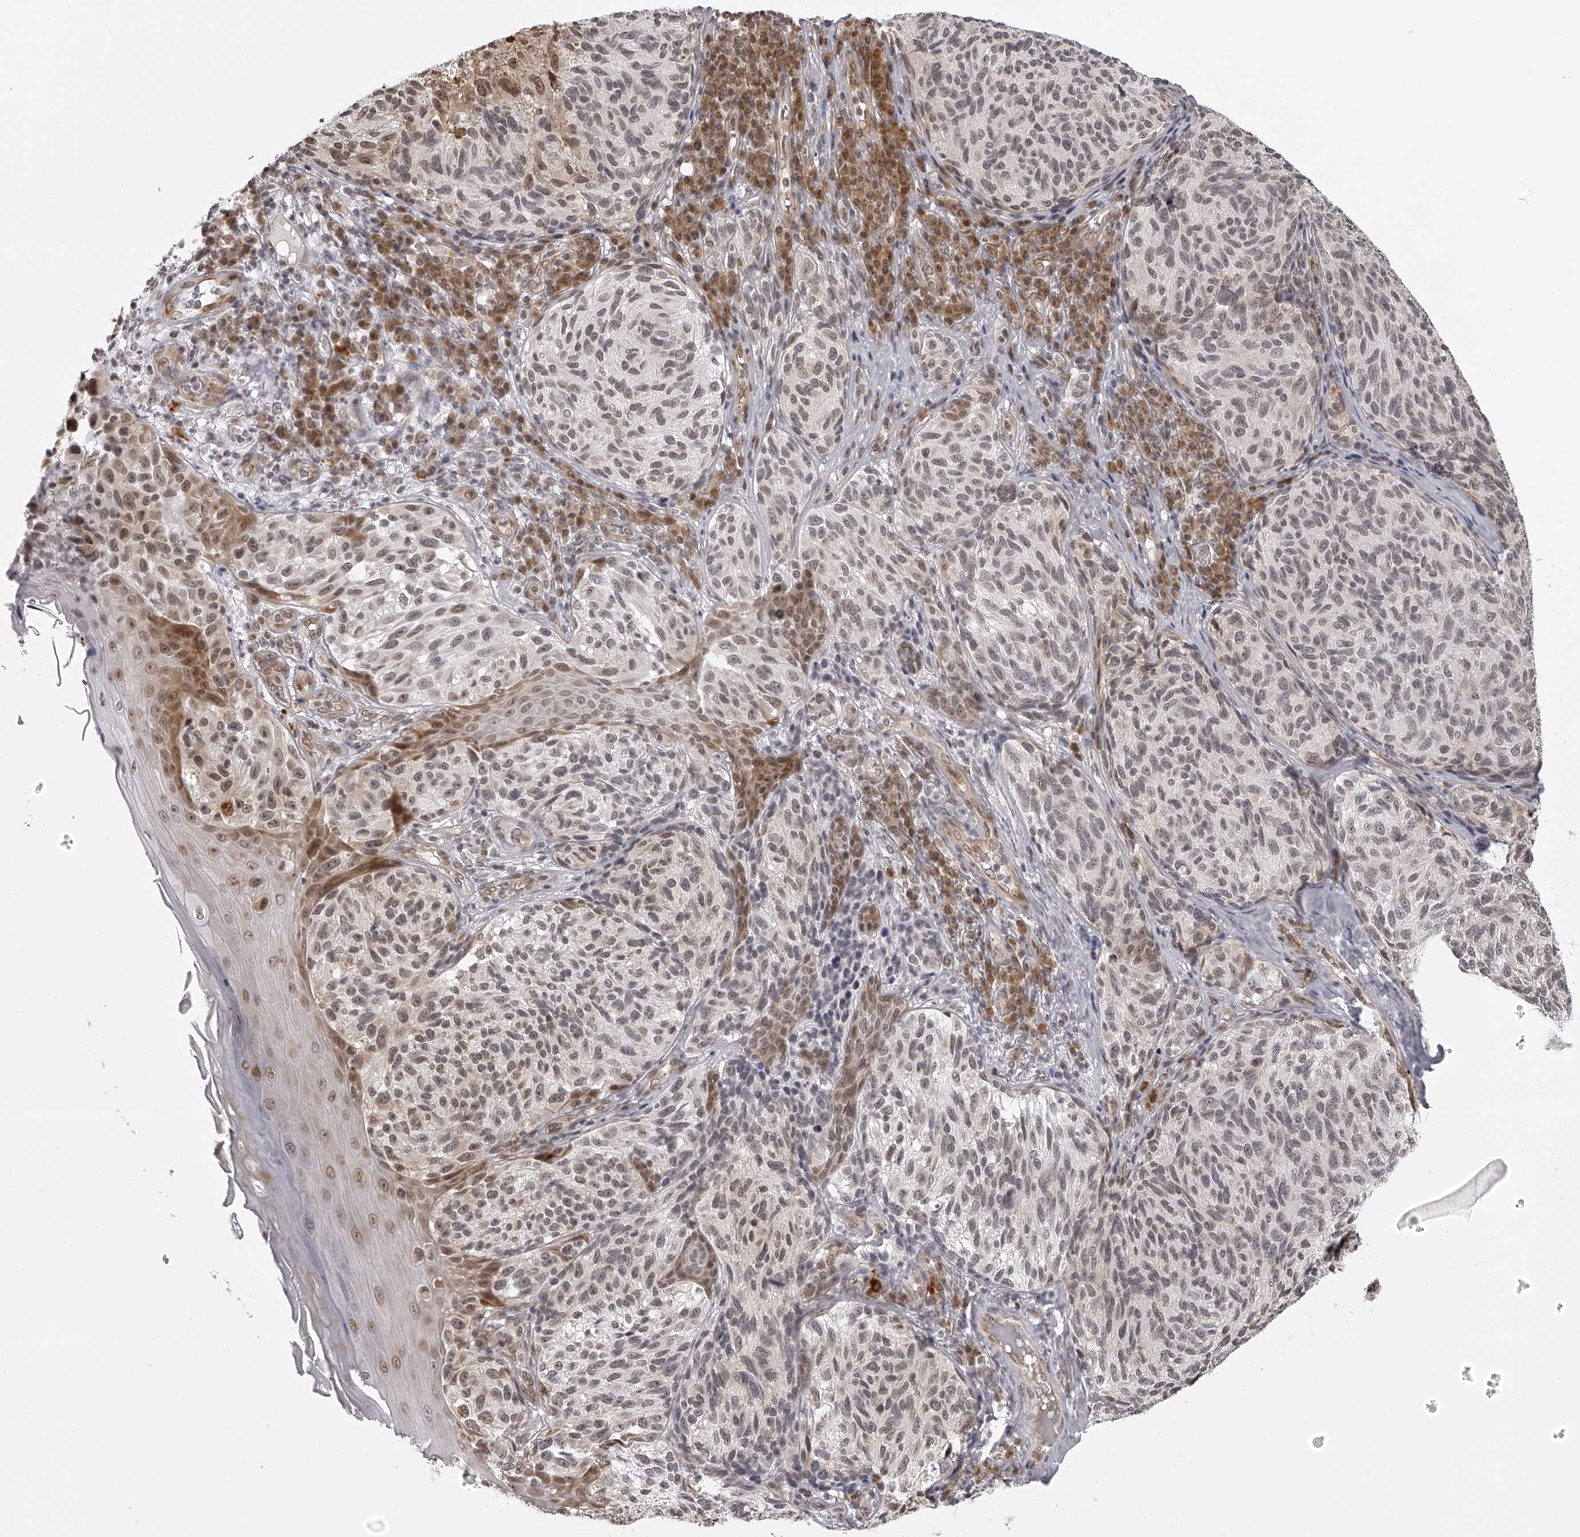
{"staining": {"intensity": "weak", "quantity": ">75%", "location": "nuclear"}, "tissue": "melanoma", "cell_type": "Tumor cells", "image_type": "cancer", "snomed": [{"axis": "morphology", "description": "Malignant melanoma, NOS"}, {"axis": "topography", "description": "Skin"}], "caption": "Immunohistochemistry (IHC) (DAB (3,3'-diaminobenzidine)) staining of human malignant melanoma reveals weak nuclear protein staining in about >75% of tumor cells.", "gene": "ODF2L", "patient": {"sex": "female", "age": 73}}